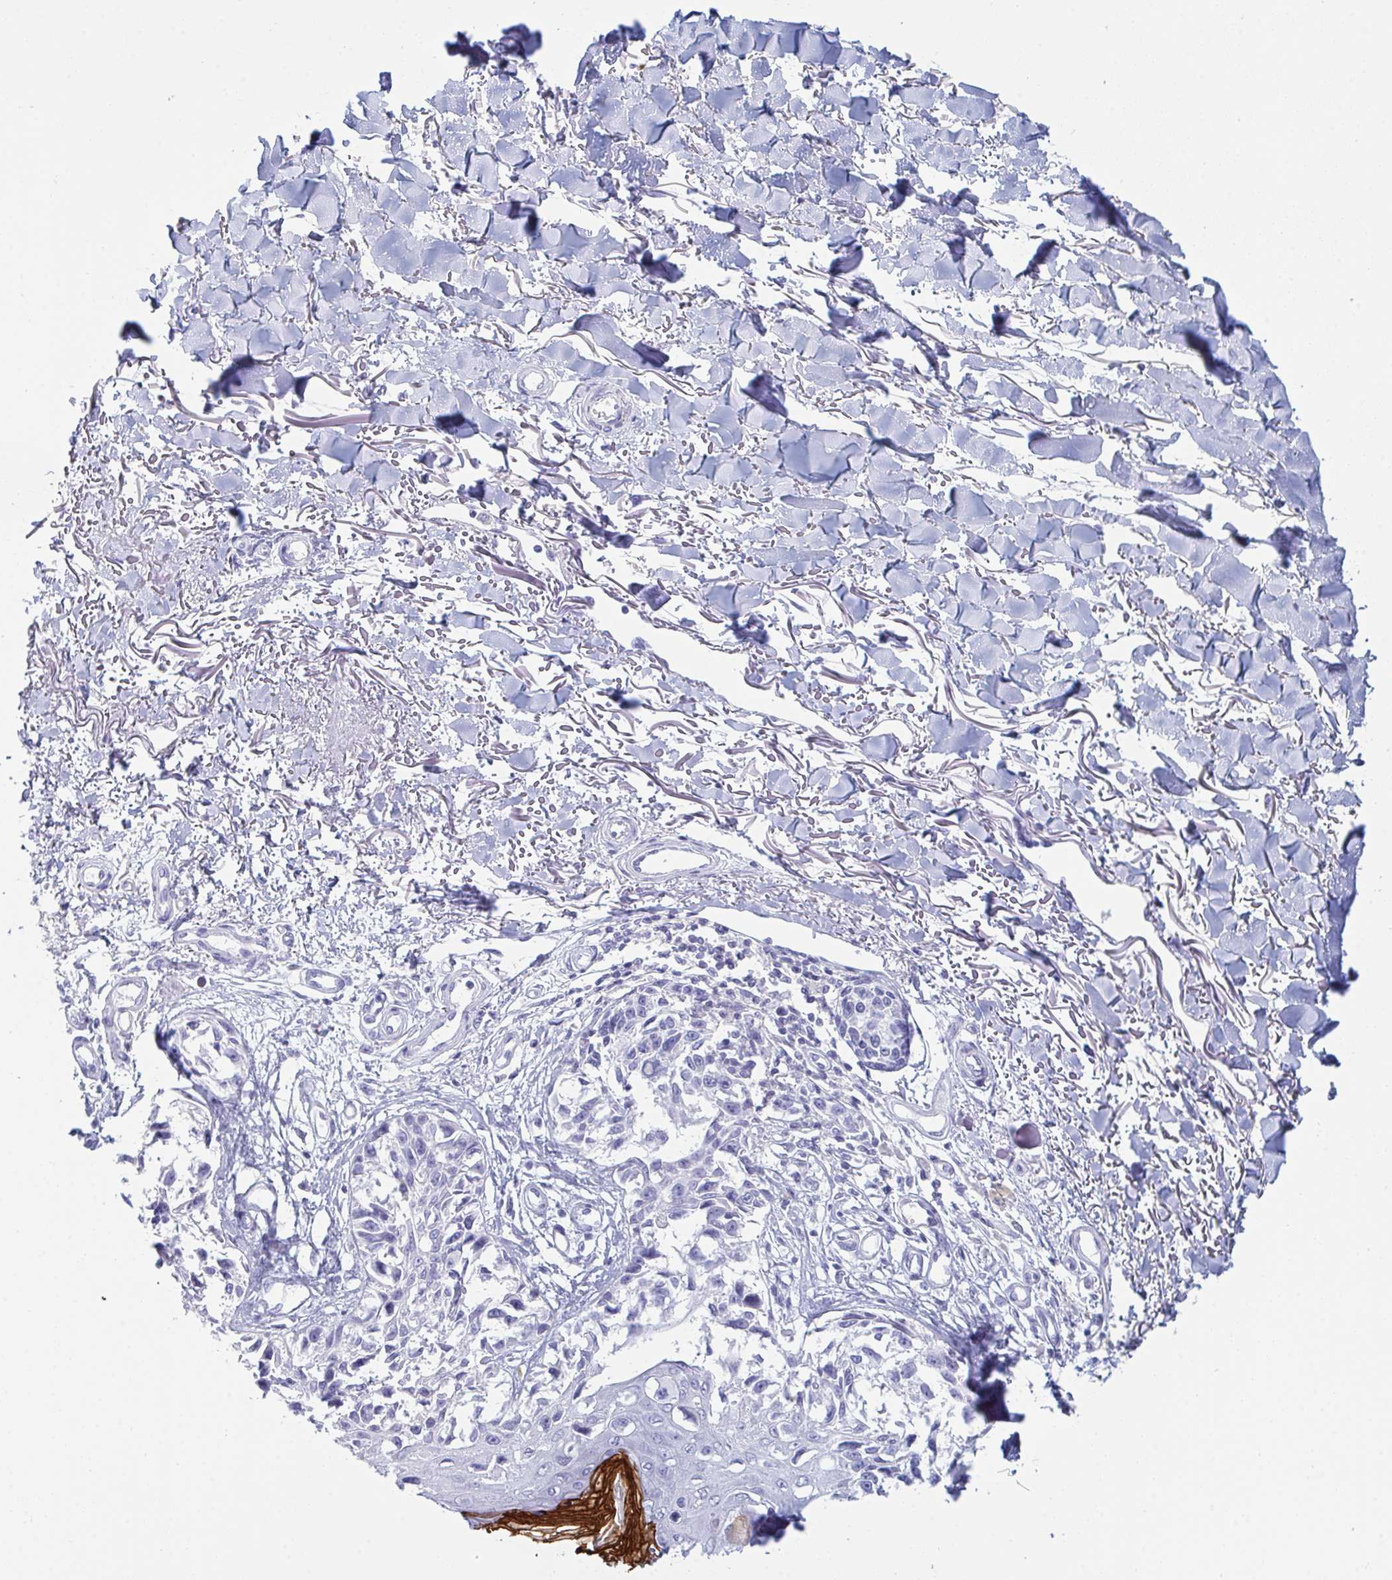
{"staining": {"intensity": "negative", "quantity": "none", "location": "none"}, "tissue": "melanoma", "cell_type": "Tumor cells", "image_type": "cancer", "snomed": [{"axis": "morphology", "description": "Malignant melanoma, NOS"}, {"axis": "topography", "description": "Skin"}], "caption": "A photomicrograph of human melanoma is negative for staining in tumor cells.", "gene": "MYO1F", "patient": {"sex": "male", "age": 73}}